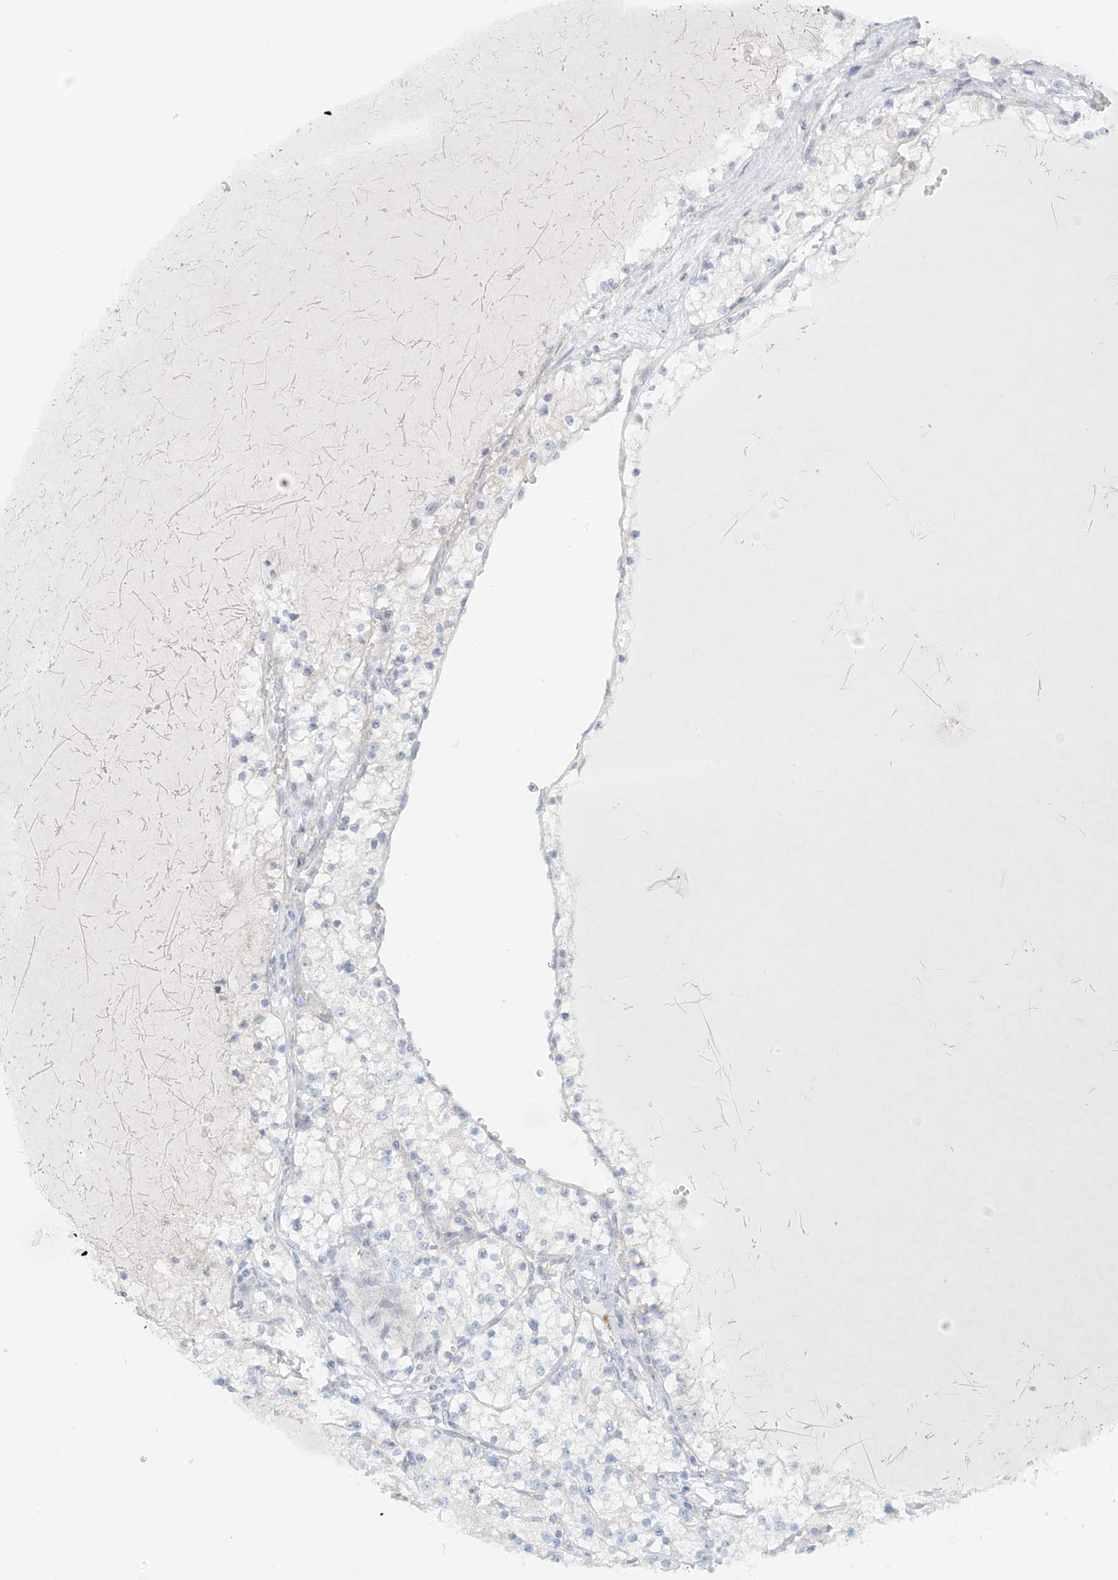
{"staining": {"intensity": "negative", "quantity": "none", "location": "none"}, "tissue": "renal cancer", "cell_type": "Tumor cells", "image_type": "cancer", "snomed": [{"axis": "morphology", "description": "Normal tissue, NOS"}, {"axis": "morphology", "description": "Adenocarcinoma, NOS"}, {"axis": "topography", "description": "Kidney"}], "caption": "Immunohistochemistry (IHC) of renal adenocarcinoma shows no expression in tumor cells. Brightfield microscopy of IHC stained with DAB (brown) and hematoxylin (blue), captured at high magnification.", "gene": "UST", "patient": {"sex": "male", "age": 68}}